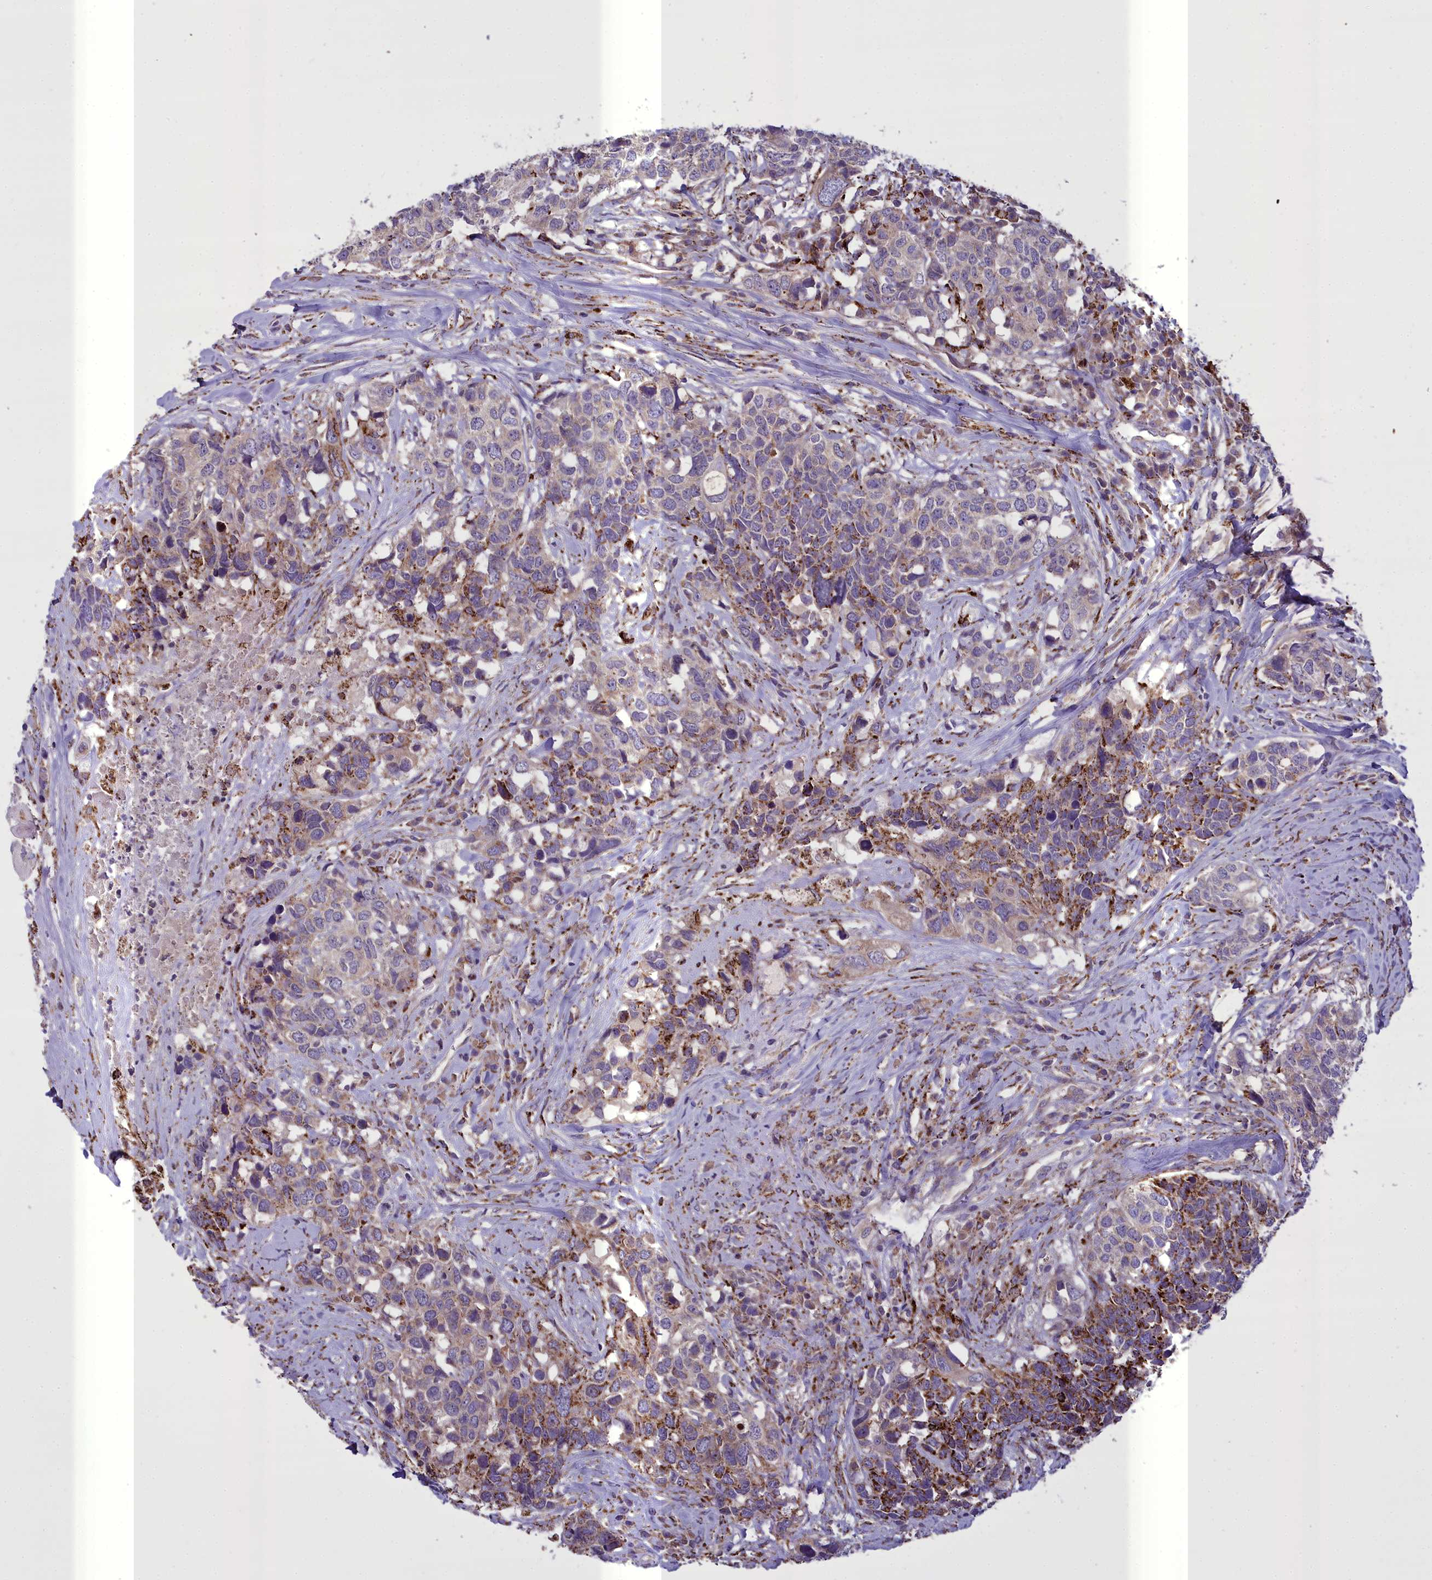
{"staining": {"intensity": "moderate", "quantity": "25%-75%", "location": "cytoplasmic/membranous"}, "tissue": "head and neck cancer", "cell_type": "Tumor cells", "image_type": "cancer", "snomed": [{"axis": "morphology", "description": "Squamous cell carcinoma, NOS"}, {"axis": "topography", "description": "Head-Neck"}], "caption": "Moderate cytoplasmic/membranous protein expression is seen in approximately 25%-75% of tumor cells in squamous cell carcinoma (head and neck).", "gene": "TBC1D24", "patient": {"sex": "male", "age": 66}}